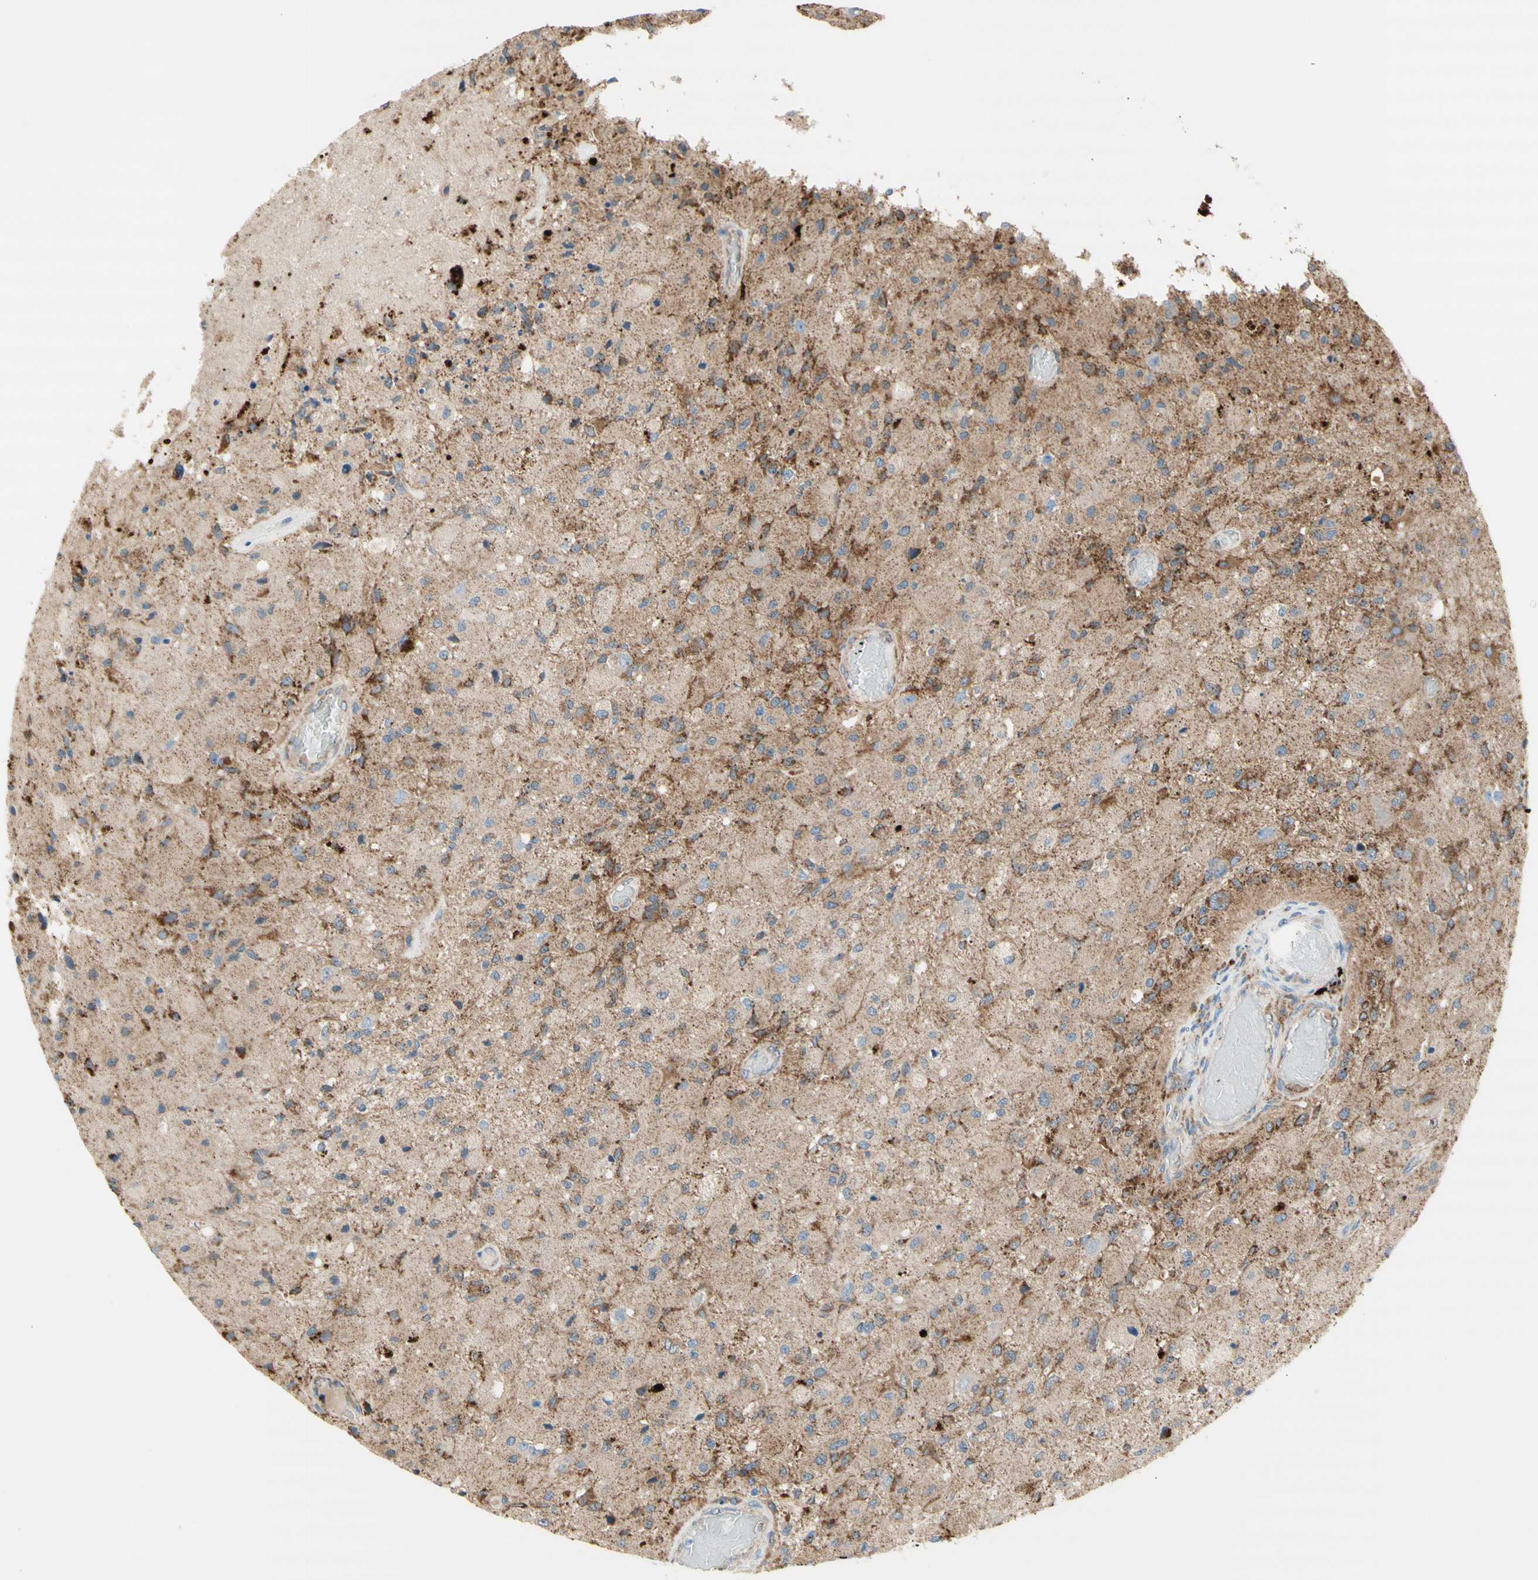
{"staining": {"intensity": "moderate", "quantity": ">75%", "location": "cytoplasmic/membranous"}, "tissue": "glioma", "cell_type": "Tumor cells", "image_type": "cancer", "snomed": [{"axis": "morphology", "description": "Normal tissue, NOS"}, {"axis": "morphology", "description": "Glioma, malignant, High grade"}, {"axis": "topography", "description": "Cerebral cortex"}], "caption": "DAB immunohistochemical staining of glioma demonstrates moderate cytoplasmic/membranous protein staining in about >75% of tumor cells.", "gene": "URB2", "patient": {"sex": "male", "age": 77}}